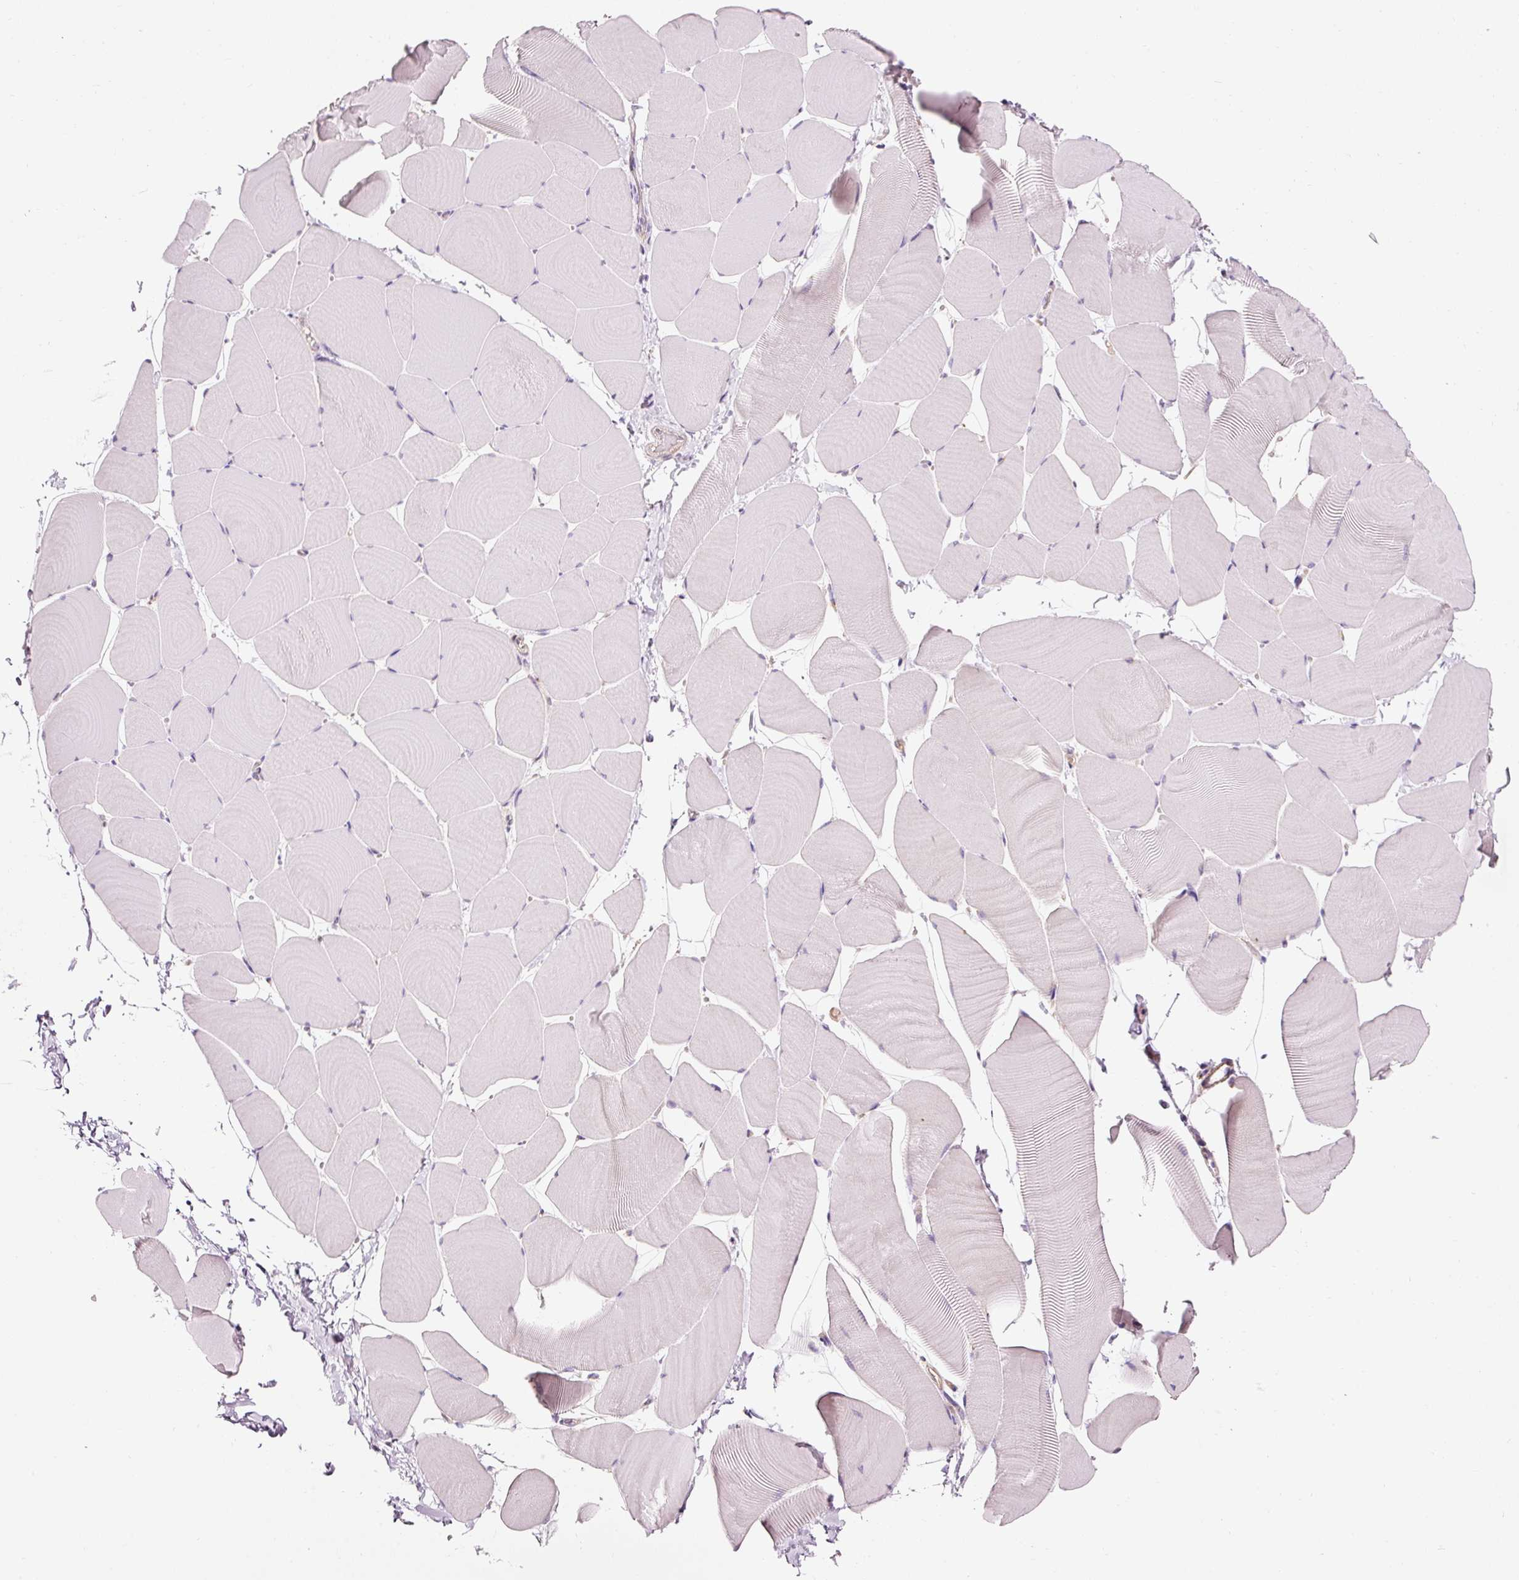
{"staining": {"intensity": "negative", "quantity": "none", "location": "none"}, "tissue": "skeletal muscle", "cell_type": "Myocytes", "image_type": "normal", "snomed": [{"axis": "morphology", "description": "Normal tissue, NOS"}, {"axis": "topography", "description": "Skeletal muscle"}], "caption": "A histopathology image of human skeletal muscle is negative for staining in myocytes.", "gene": "NAPA", "patient": {"sex": "male", "age": 25}}